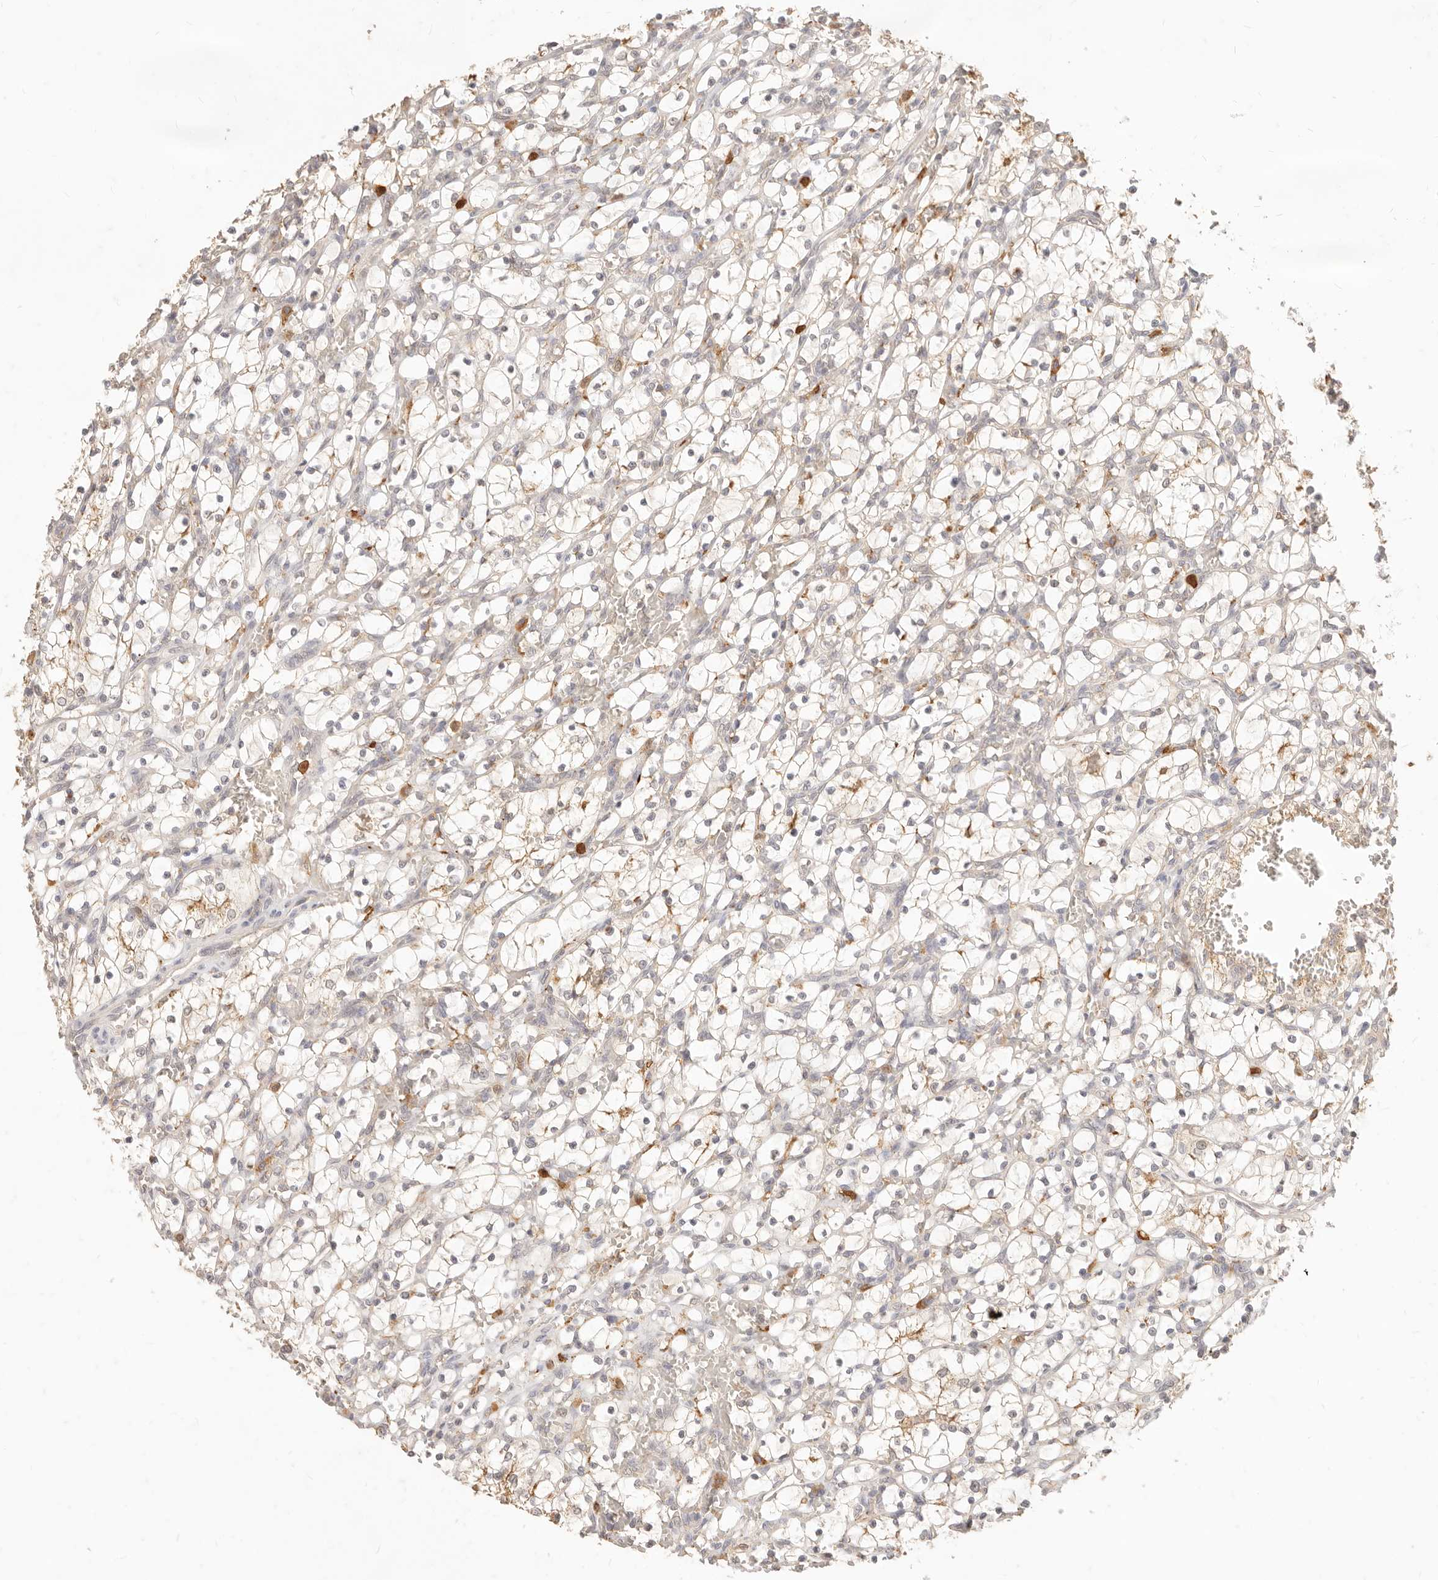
{"staining": {"intensity": "weak", "quantity": "<25%", "location": "cytoplasmic/membranous"}, "tissue": "renal cancer", "cell_type": "Tumor cells", "image_type": "cancer", "snomed": [{"axis": "morphology", "description": "Adenocarcinoma, NOS"}, {"axis": "topography", "description": "Kidney"}], "caption": "An IHC photomicrograph of renal cancer is shown. There is no staining in tumor cells of renal cancer.", "gene": "TMTC2", "patient": {"sex": "female", "age": 69}}